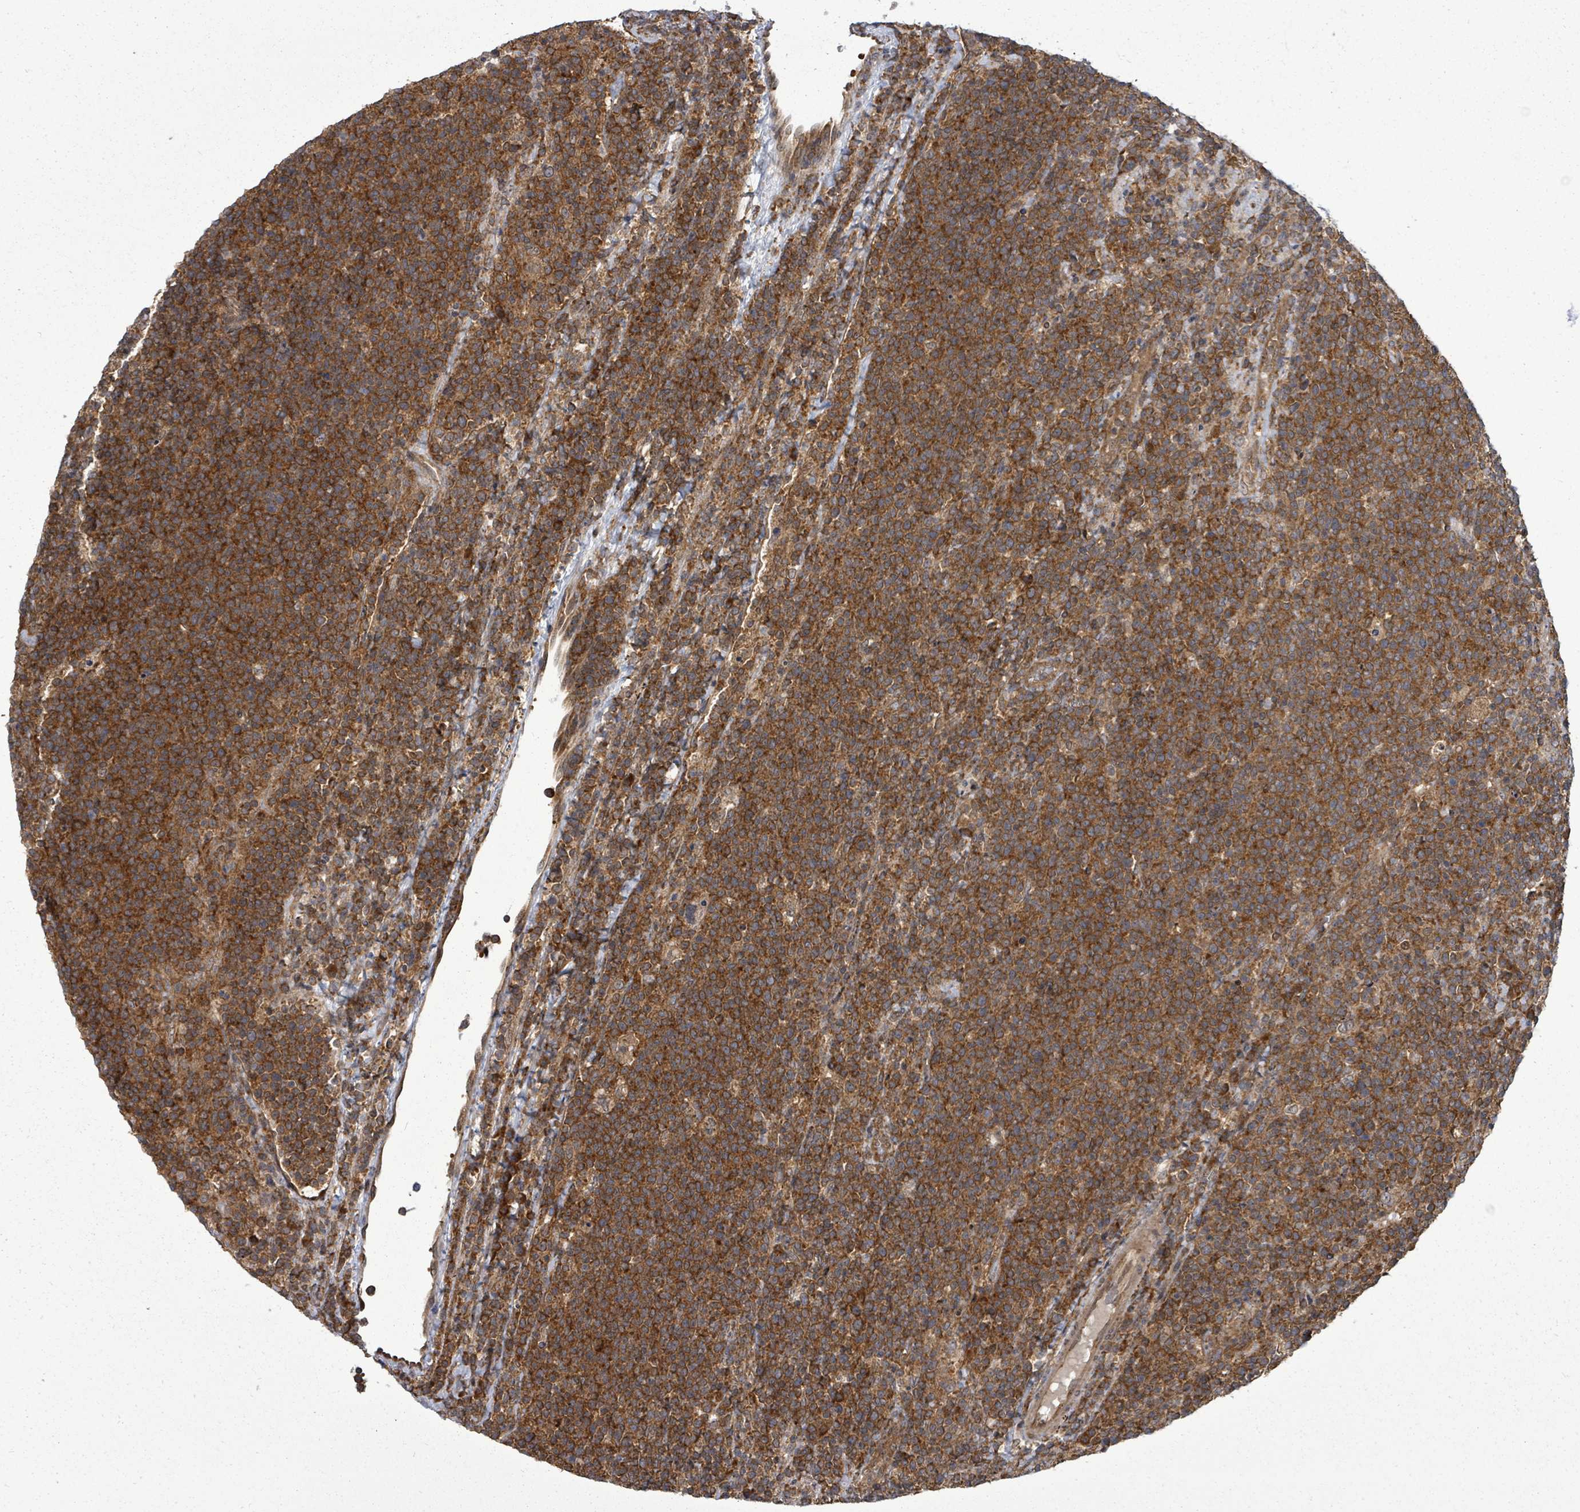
{"staining": {"intensity": "strong", "quantity": ">75%", "location": "cytoplasmic/membranous"}, "tissue": "lymphoma", "cell_type": "Tumor cells", "image_type": "cancer", "snomed": [{"axis": "morphology", "description": "Malignant lymphoma, non-Hodgkin's type, High grade"}, {"axis": "topography", "description": "Lymph node"}], "caption": "Immunohistochemistry (IHC) image of lymphoma stained for a protein (brown), which reveals high levels of strong cytoplasmic/membranous expression in about >75% of tumor cells.", "gene": "EIF3C", "patient": {"sex": "male", "age": 61}}